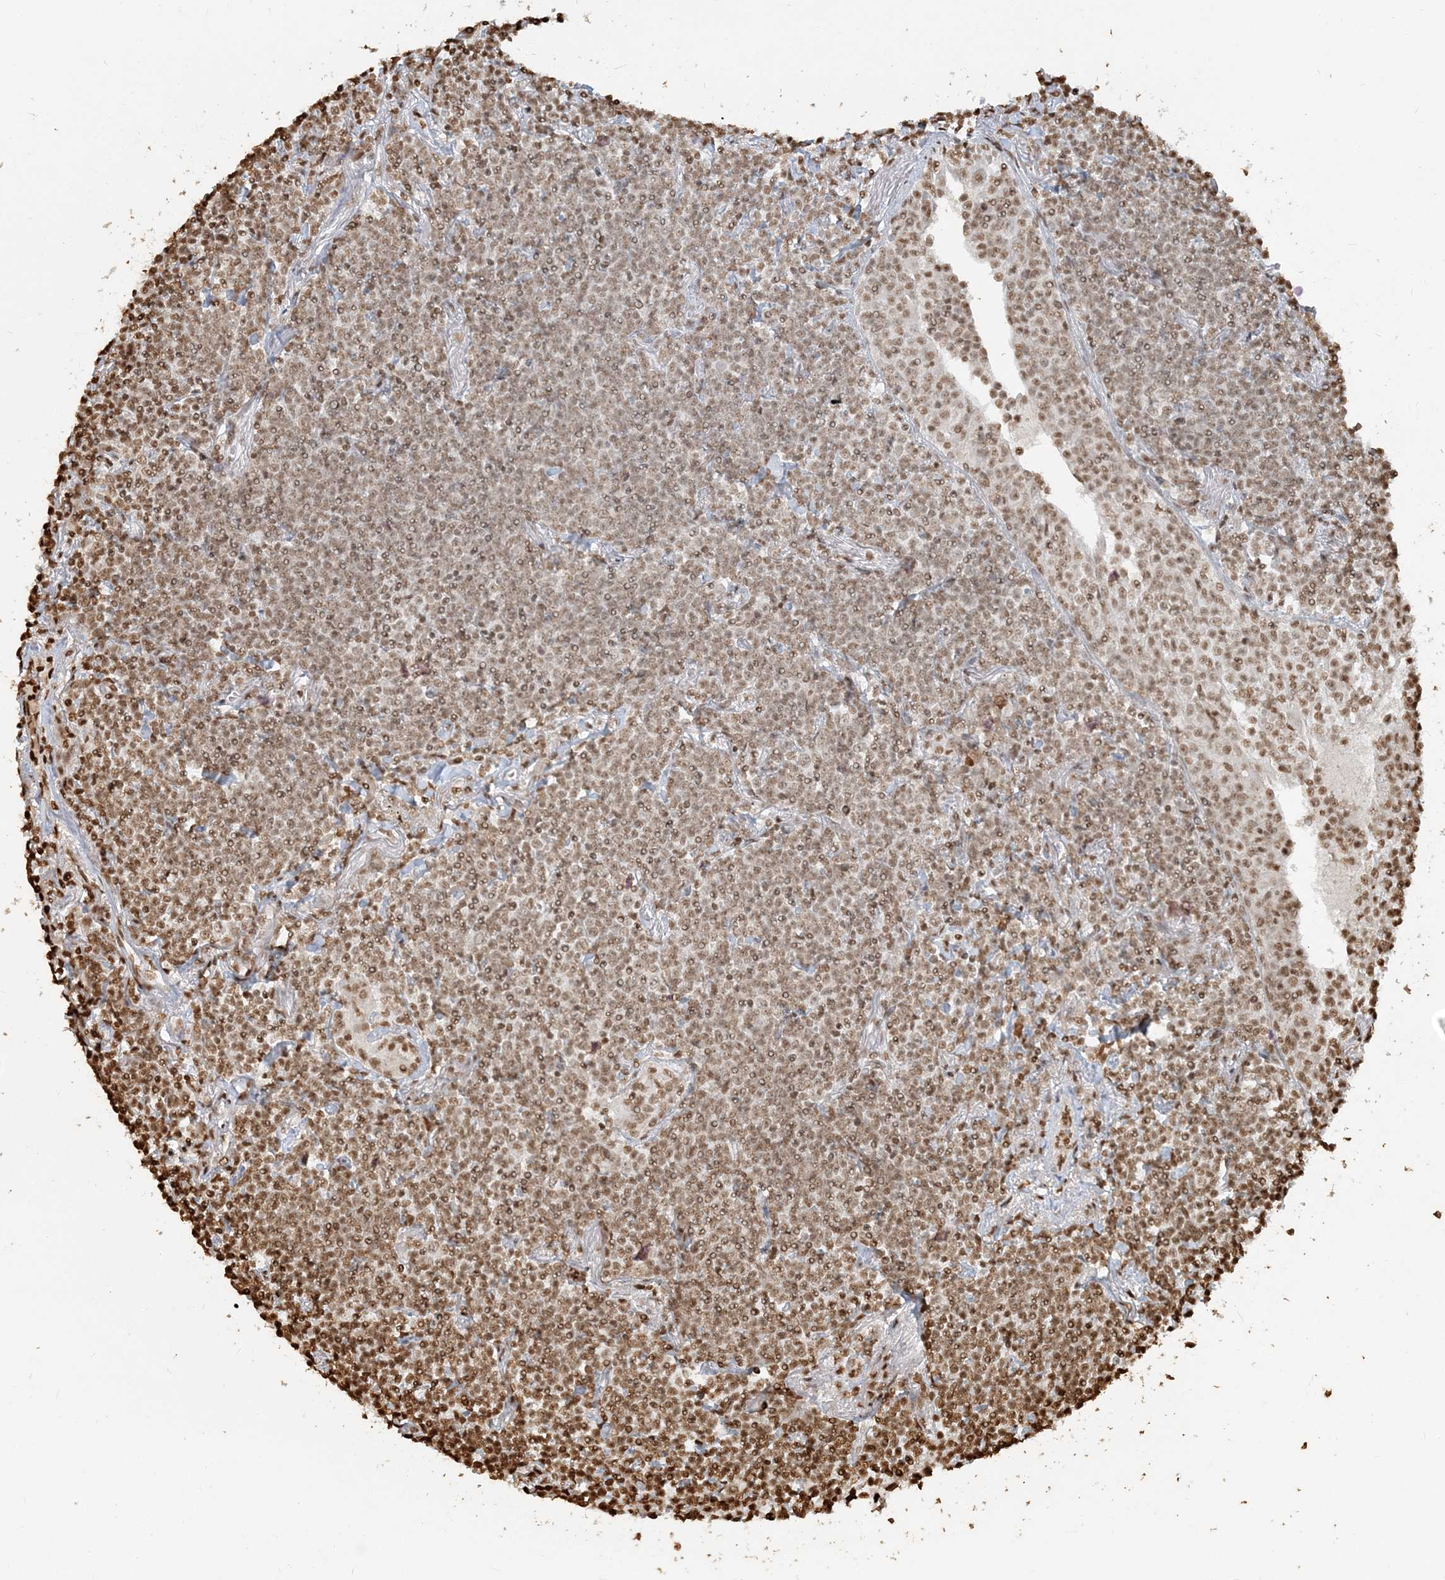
{"staining": {"intensity": "moderate", "quantity": ">75%", "location": "nuclear"}, "tissue": "lymphoma", "cell_type": "Tumor cells", "image_type": "cancer", "snomed": [{"axis": "morphology", "description": "Malignant lymphoma, non-Hodgkin's type, Low grade"}, {"axis": "topography", "description": "Lung"}], "caption": "Moderate nuclear positivity for a protein is appreciated in about >75% of tumor cells of low-grade malignant lymphoma, non-Hodgkin's type using immunohistochemistry (IHC).", "gene": "H3-3B", "patient": {"sex": "female", "age": 71}}